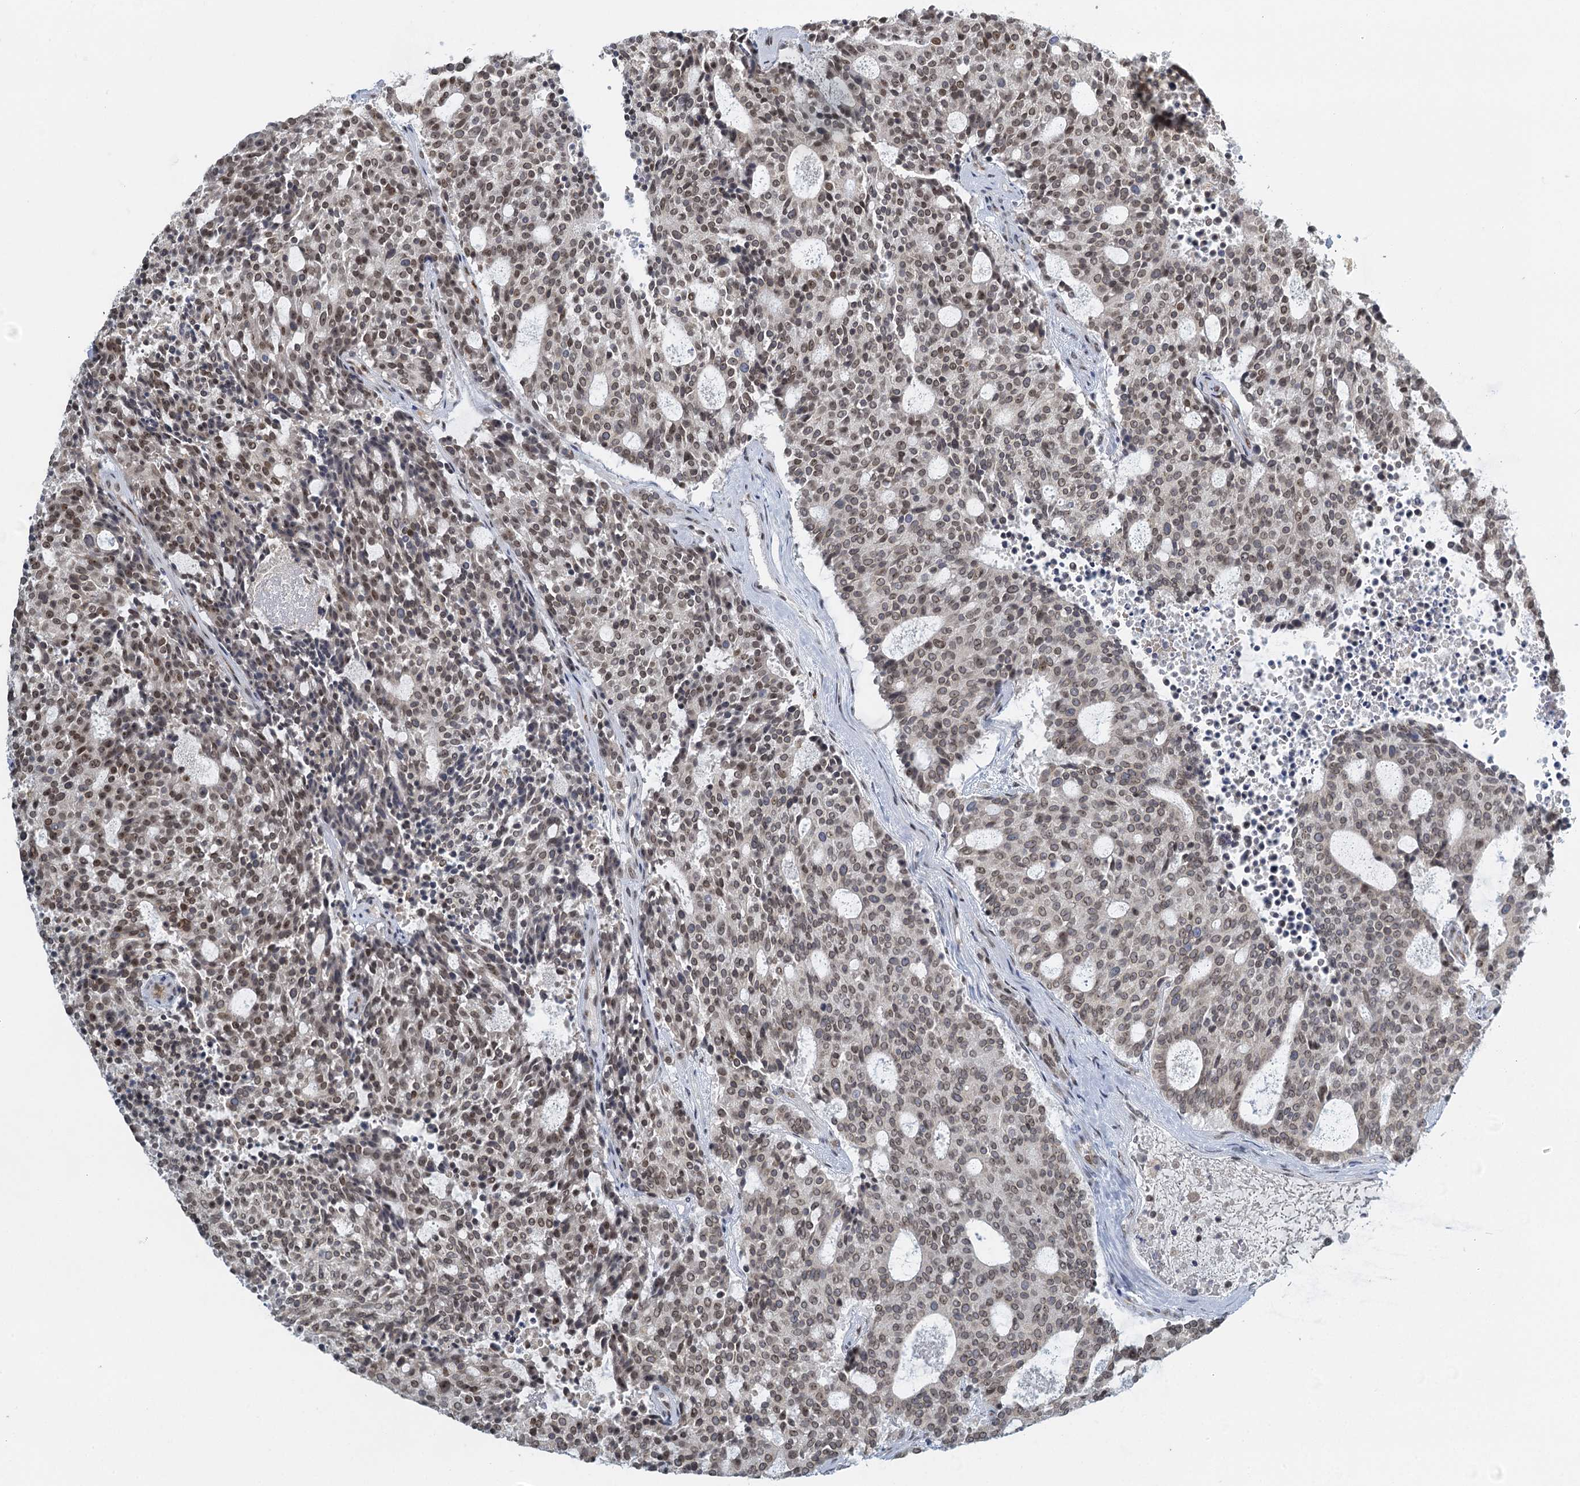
{"staining": {"intensity": "weak", "quantity": "25%-75%", "location": "nuclear"}, "tissue": "carcinoid", "cell_type": "Tumor cells", "image_type": "cancer", "snomed": [{"axis": "morphology", "description": "Carcinoid, malignant, NOS"}, {"axis": "topography", "description": "Pancreas"}], "caption": "Carcinoid (malignant) was stained to show a protein in brown. There is low levels of weak nuclear positivity in about 25%-75% of tumor cells.", "gene": "TREX1", "patient": {"sex": "female", "age": 54}}